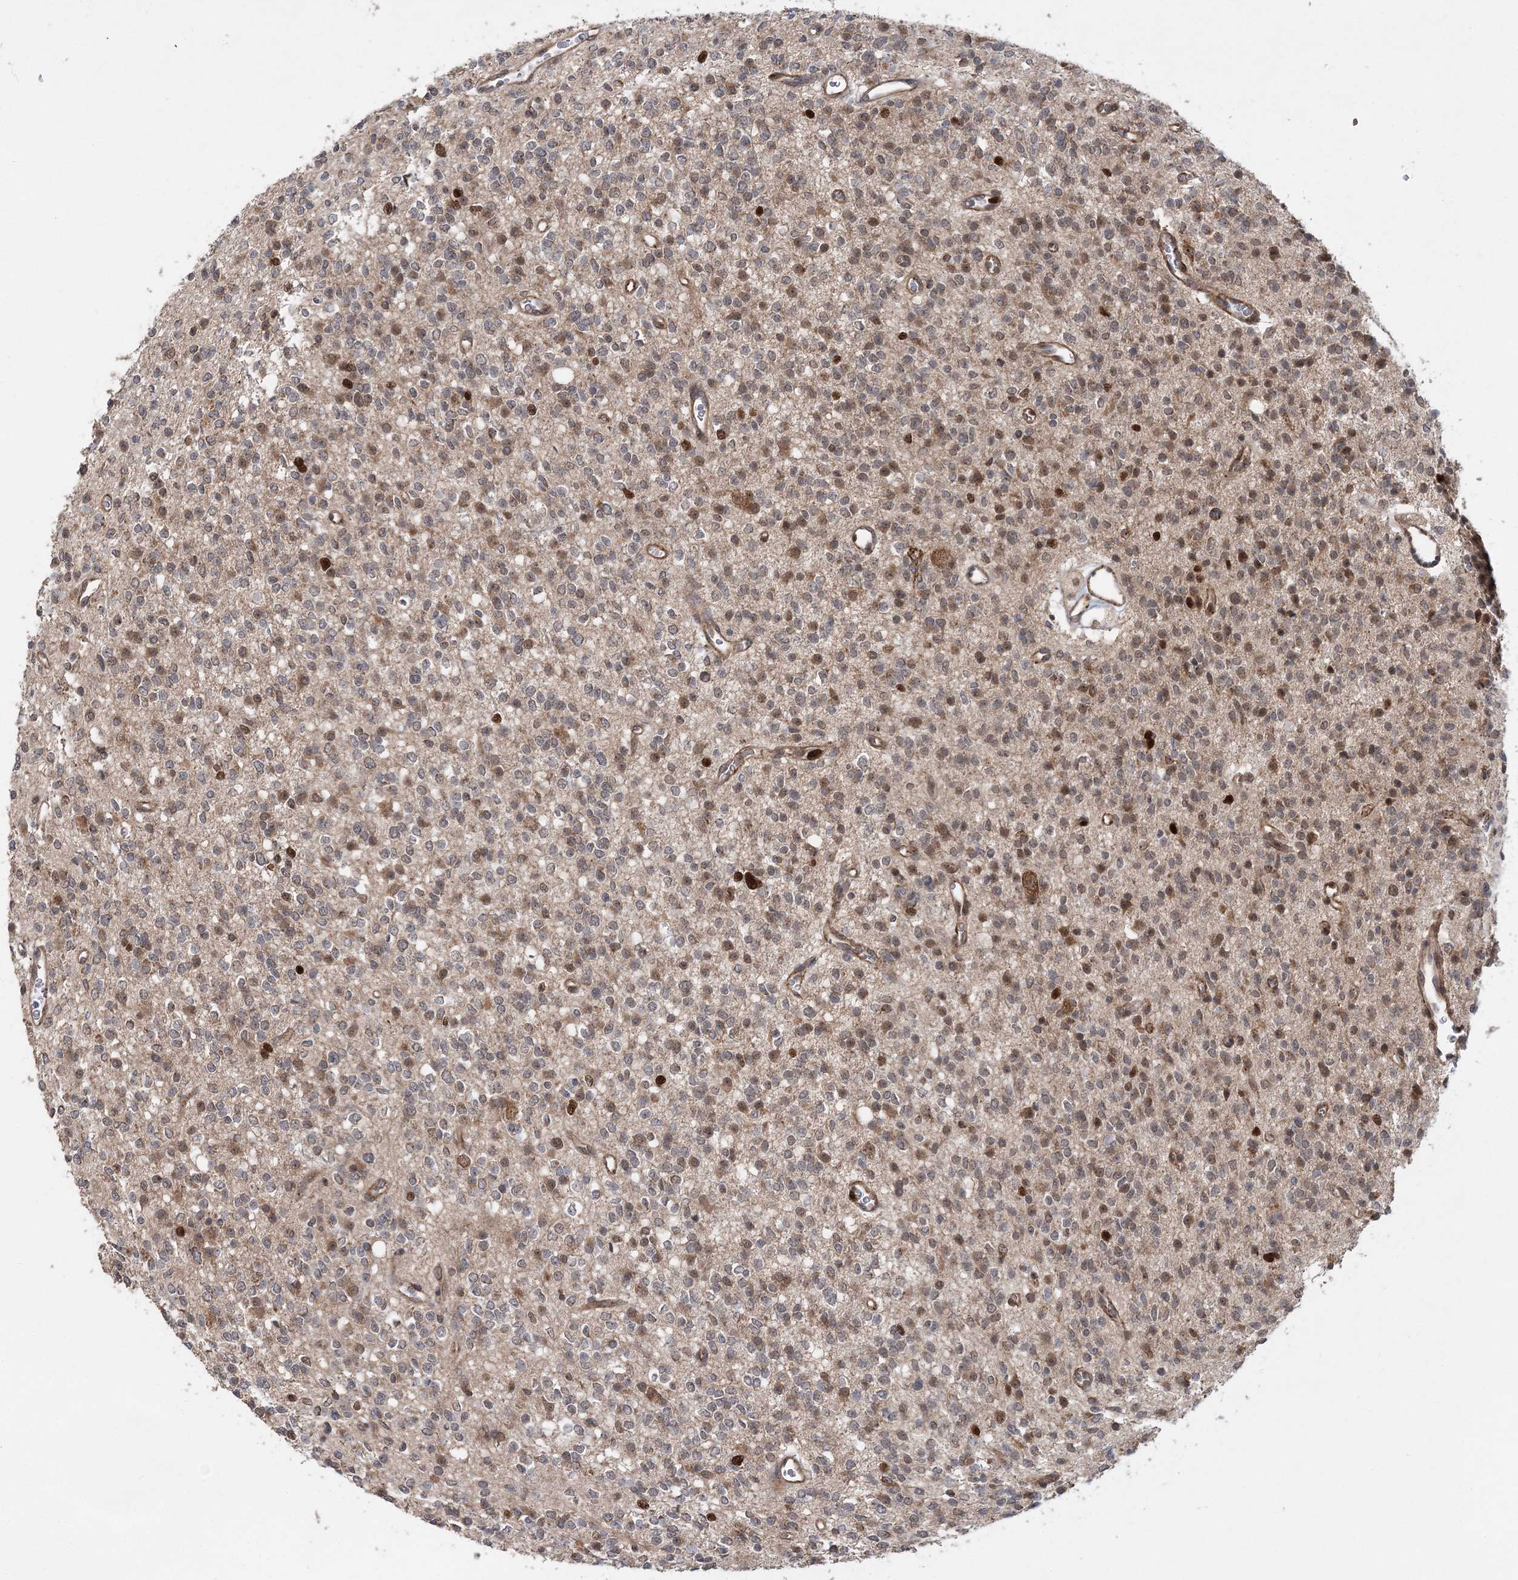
{"staining": {"intensity": "moderate", "quantity": "25%-75%", "location": "cytoplasmic/membranous"}, "tissue": "glioma", "cell_type": "Tumor cells", "image_type": "cancer", "snomed": [{"axis": "morphology", "description": "Glioma, malignant, High grade"}, {"axis": "topography", "description": "Brain"}], "caption": "About 25%-75% of tumor cells in malignant glioma (high-grade) reveal moderate cytoplasmic/membranous protein expression as visualized by brown immunohistochemical staining.", "gene": "KIF4A", "patient": {"sex": "male", "age": 34}}